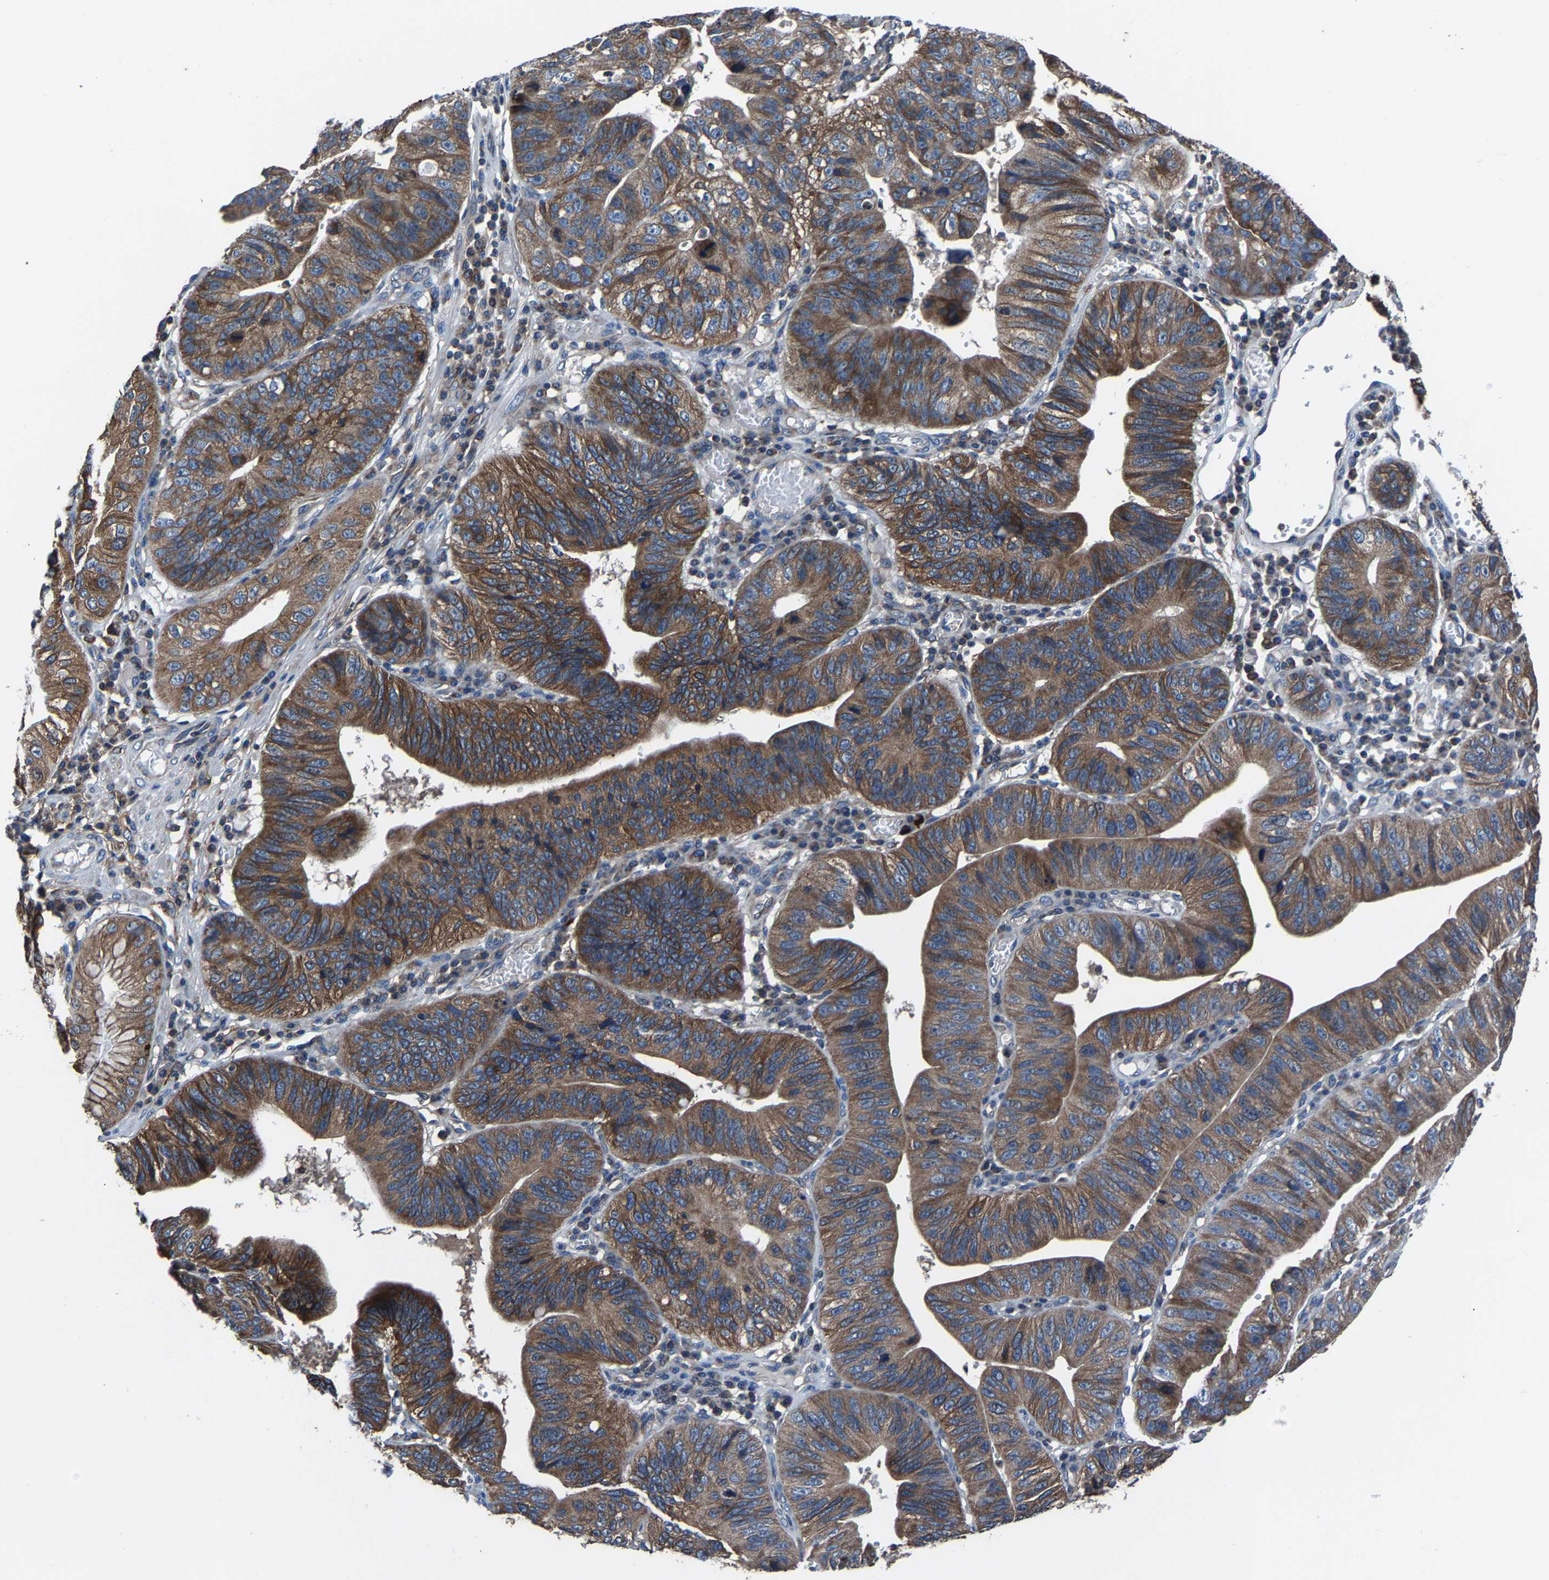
{"staining": {"intensity": "moderate", "quantity": ">75%", "location": "cytoplasmic/membranous"}, "tissue": "stomach cancer", "cell_type": "Tumor cells", "image_type": "cancer", "snomed": [{"axis": "morphology", "description": "Adenocarcinoma, NOS"}, {"axis": "topography", "description": "Stomach"}], "caption": "Immunohistochemistry (IHC) histopathology image of stomach cancer (adenocarcinoma) stained for a protein (brown), which shows medium levels of moderate cytoplasmic/membranous positivity in approximately >75% of tumor cells.", "gene": "KIAA1958", "patient": {"sex": "male", "age": 59}}